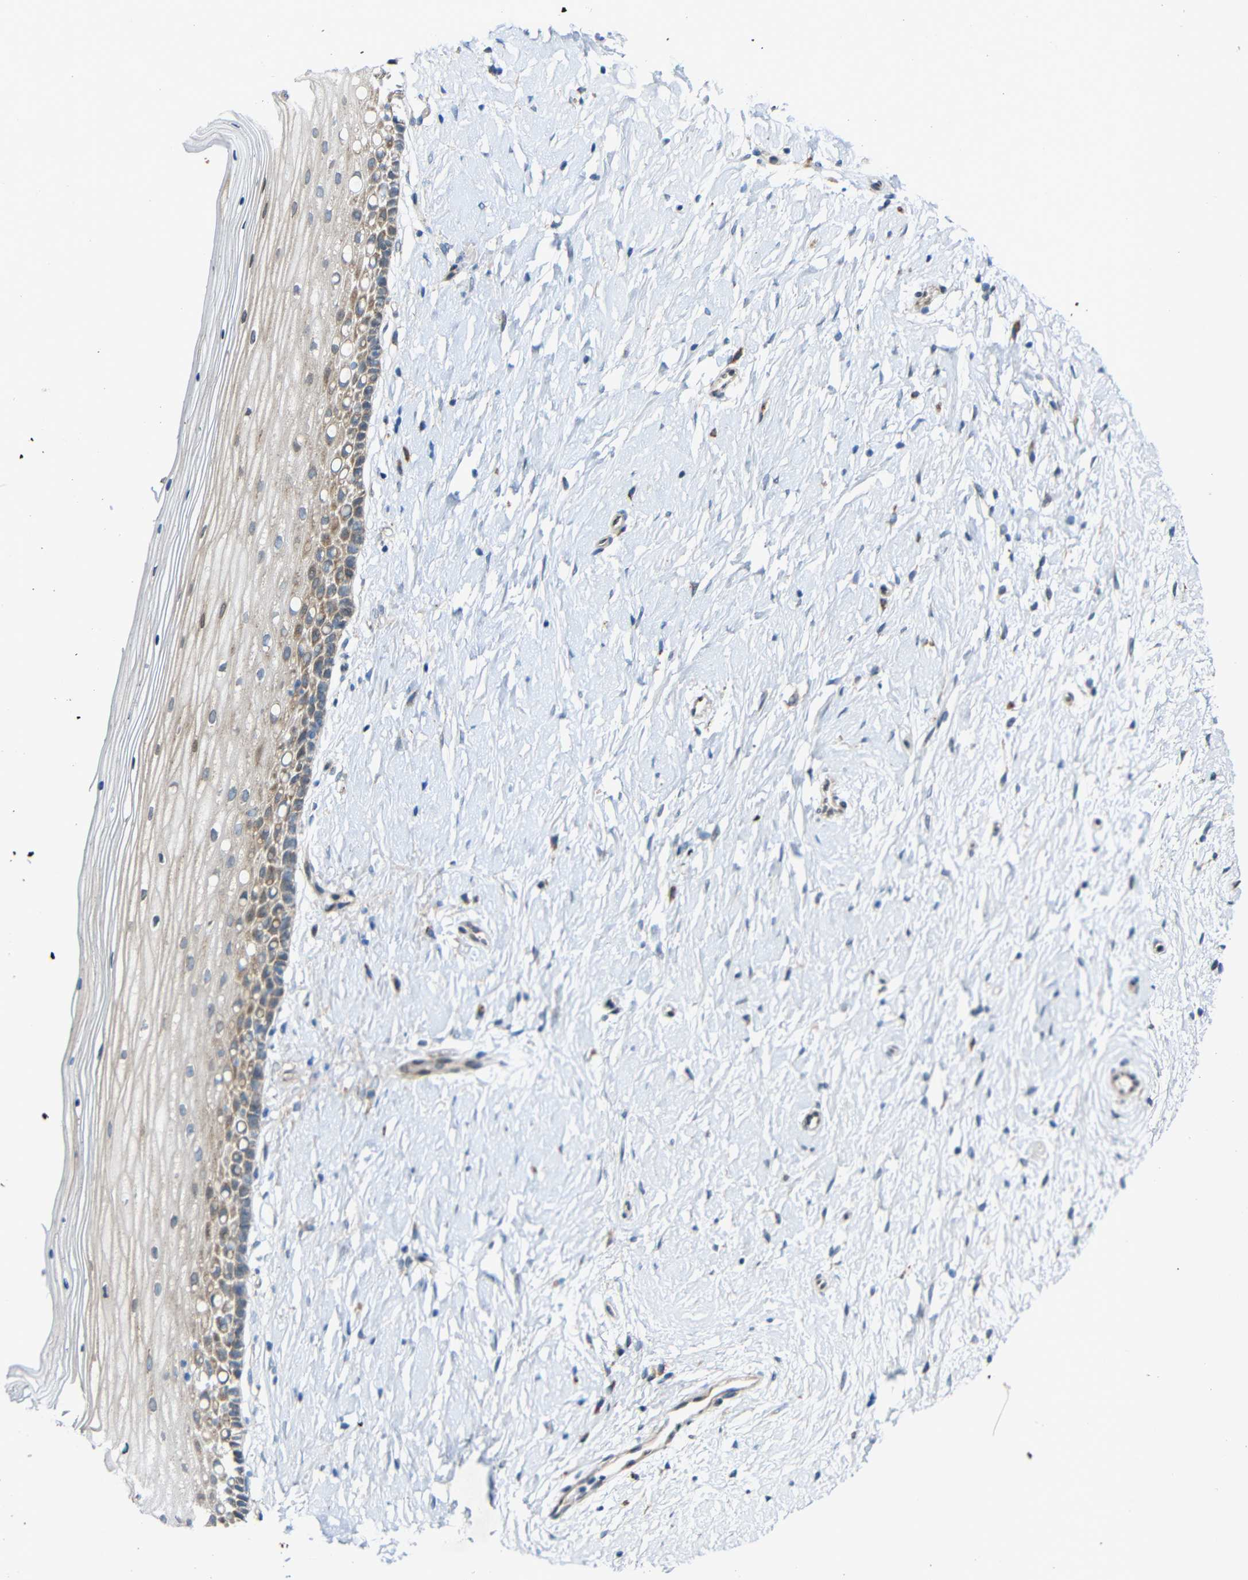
{"staining": {"intensity": "weak", "quantity": "25%-75%", "location": "cytoplasmic/membranous"}, "tissue": "cervix", "cell_type": "Glandular cells", "image_type": "normal", "snomed": [{"axis": "morphology", "description": "Normal tissue, NOS"}, {"axis": "topography", "description": "Cervix"}], "caption": "Weak cytoplasmic/membranous positivity is appreciated in about 25%-75% of glandular cells in benign cervix. (IHC, brightfield microscopy, high magnification).", "gene": "TMEM25", "patient": {"sex": "female", "age": 39}}